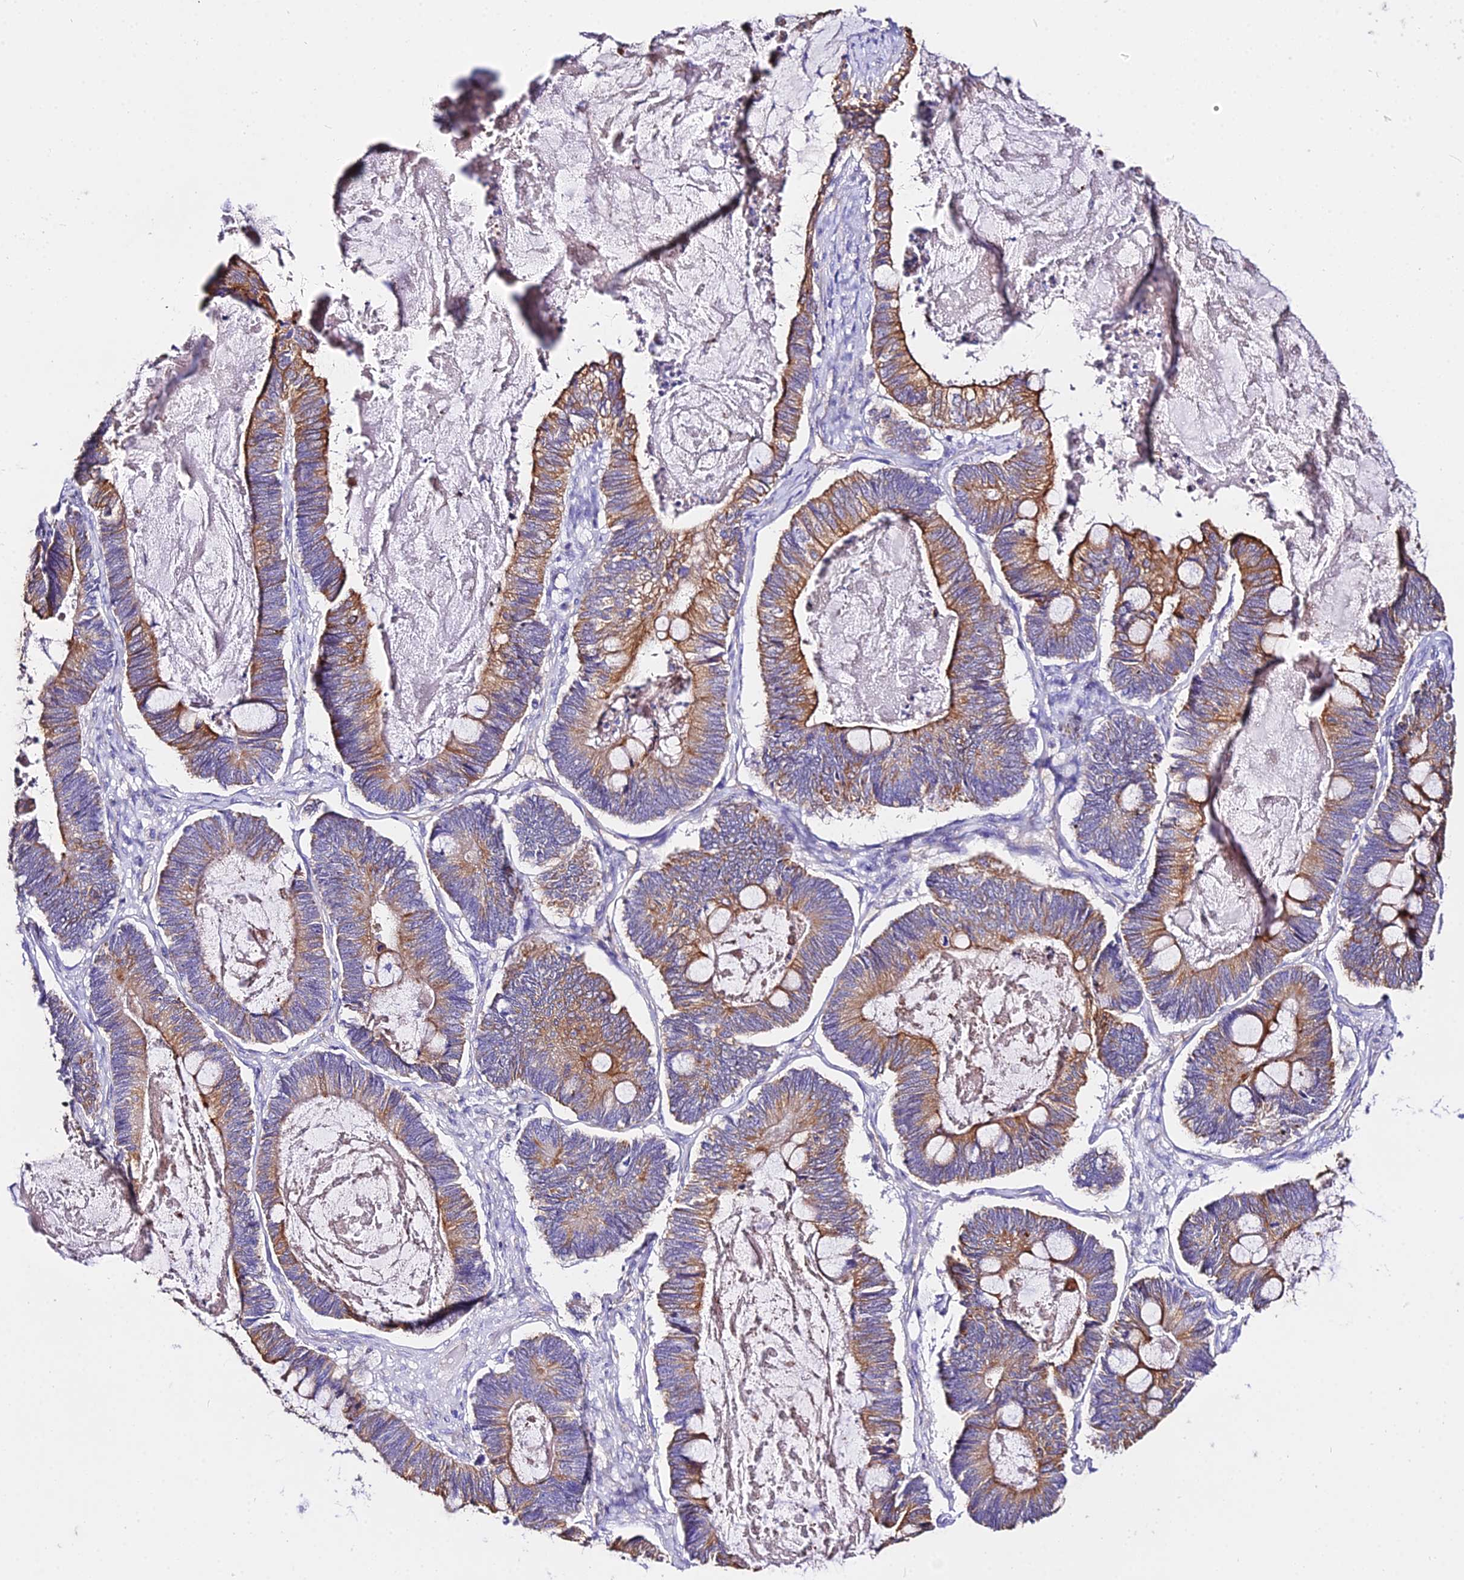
{"staining": {"intensity": "moderate", "quantity": ">75%", "location": "cytoplasmic/membranous"}, "tissue": "ovarian cancer", "cell_type": "Tumor cells", "image_type": "cancer", "snomed": [{"axis": "morphology", "description": "Cystadenocarcinoma, mucinous, NOS"}, {"axis": "topography", "description": "Ovary"}], "caption": "A brown stain highlights moderate cytoplasmic/membranous positivity of a protein in ovarian cancer (mucinous cystadenocarcinoma) tumor cells.", "gene": "DAW1", "patient": {"sex": "female", "age": 61}}